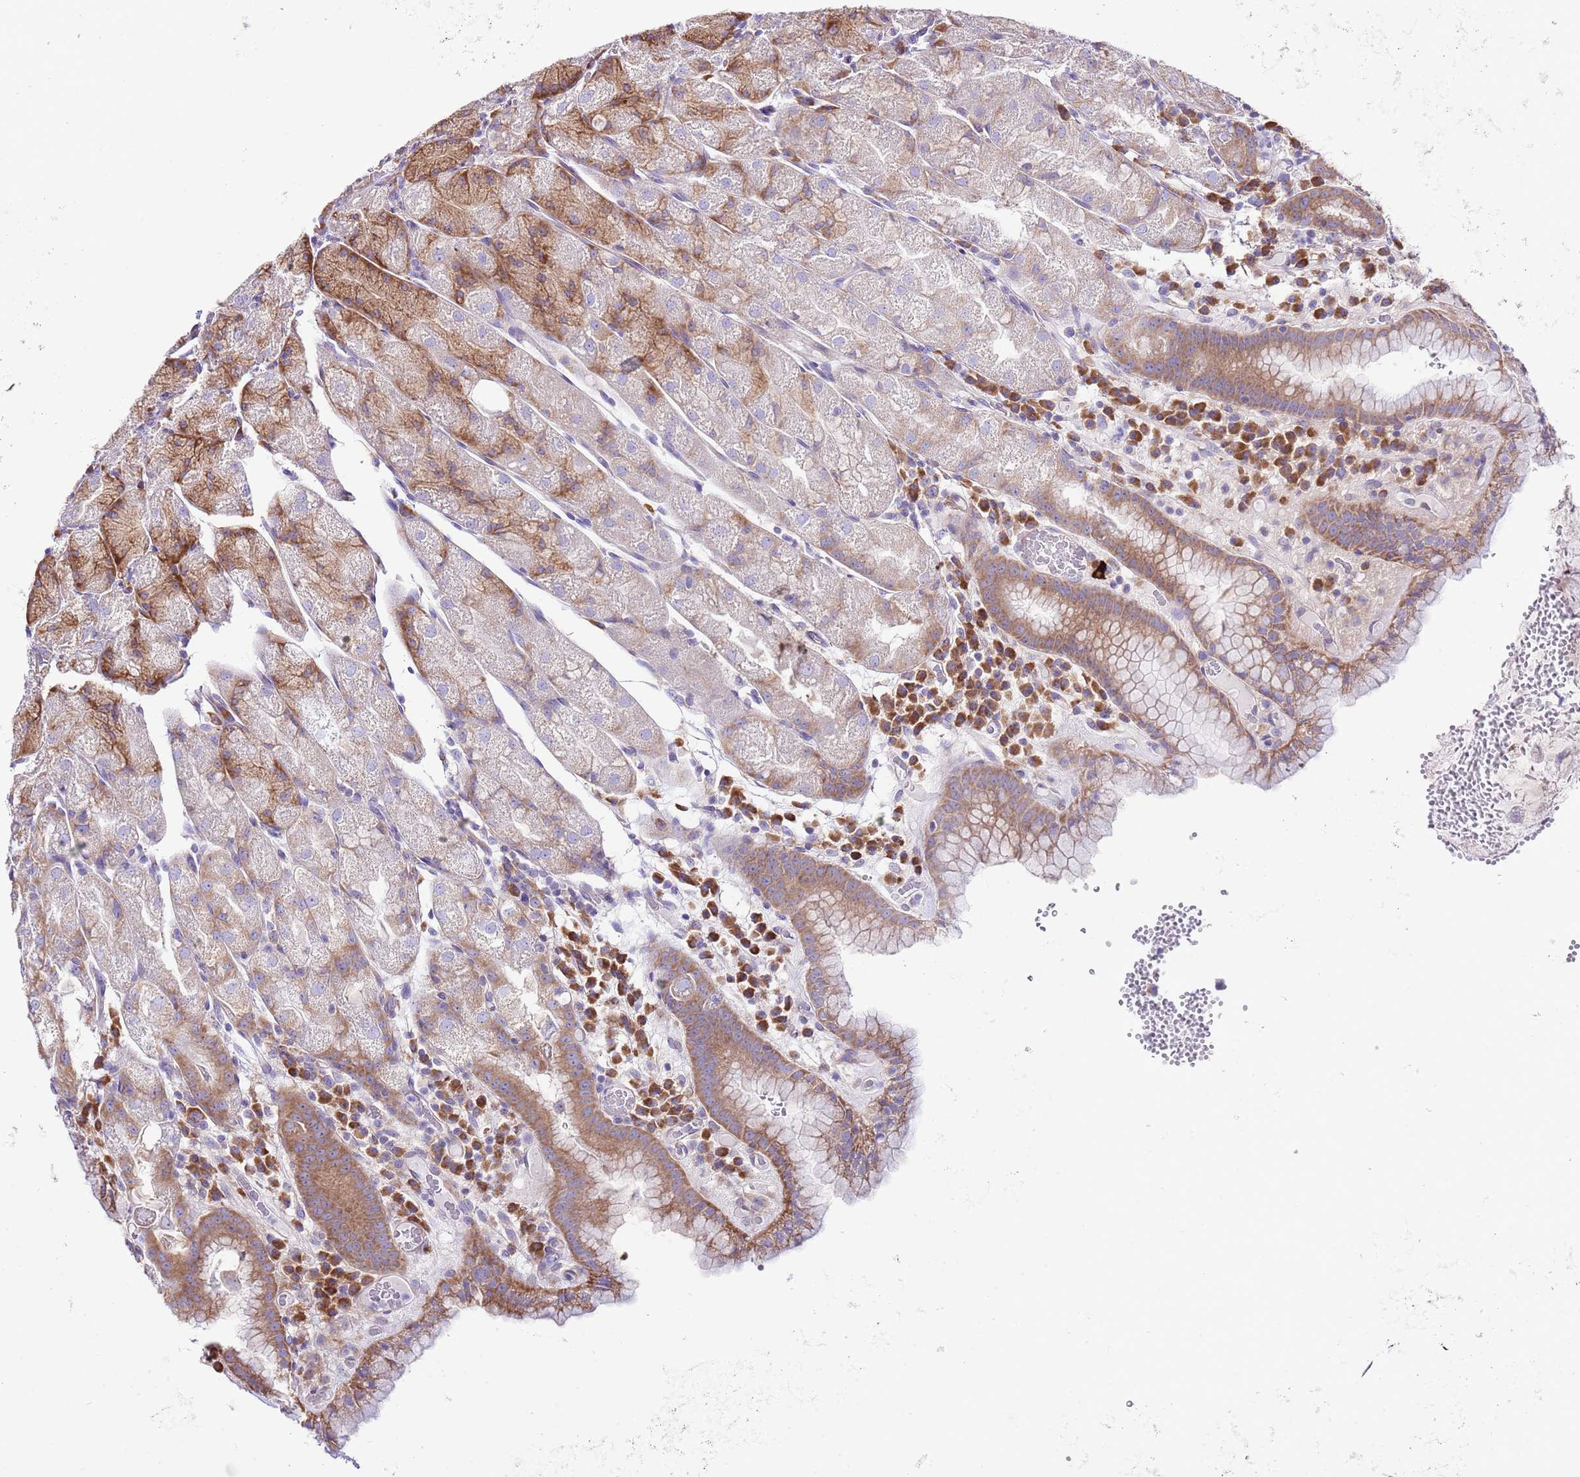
{"staining": {"intensity": "strong", "quantity": "25%-75%", "location": "cytoplasmic/membranous"}, "tissue": "stomach", "cell_type": "Glandular cells", "image_type": "normal", "snomed": [{"axis": "morphology", "description": "Normal tissue, NOS"}, {"axis": "topography", "description": "Stomach, upper"}], "caption": "A micrograph of human stomach stained for a protein shows strong cytoplasmic/membranous brown staining in glandular cells. The staining was performed using DAB to visualize the protein expression in brown, while the nuclei were stained in blue with hematoxylin (Magnification: 20x).", "gene": "RPS10", "patient": {"sex": "male", "age": 52}}